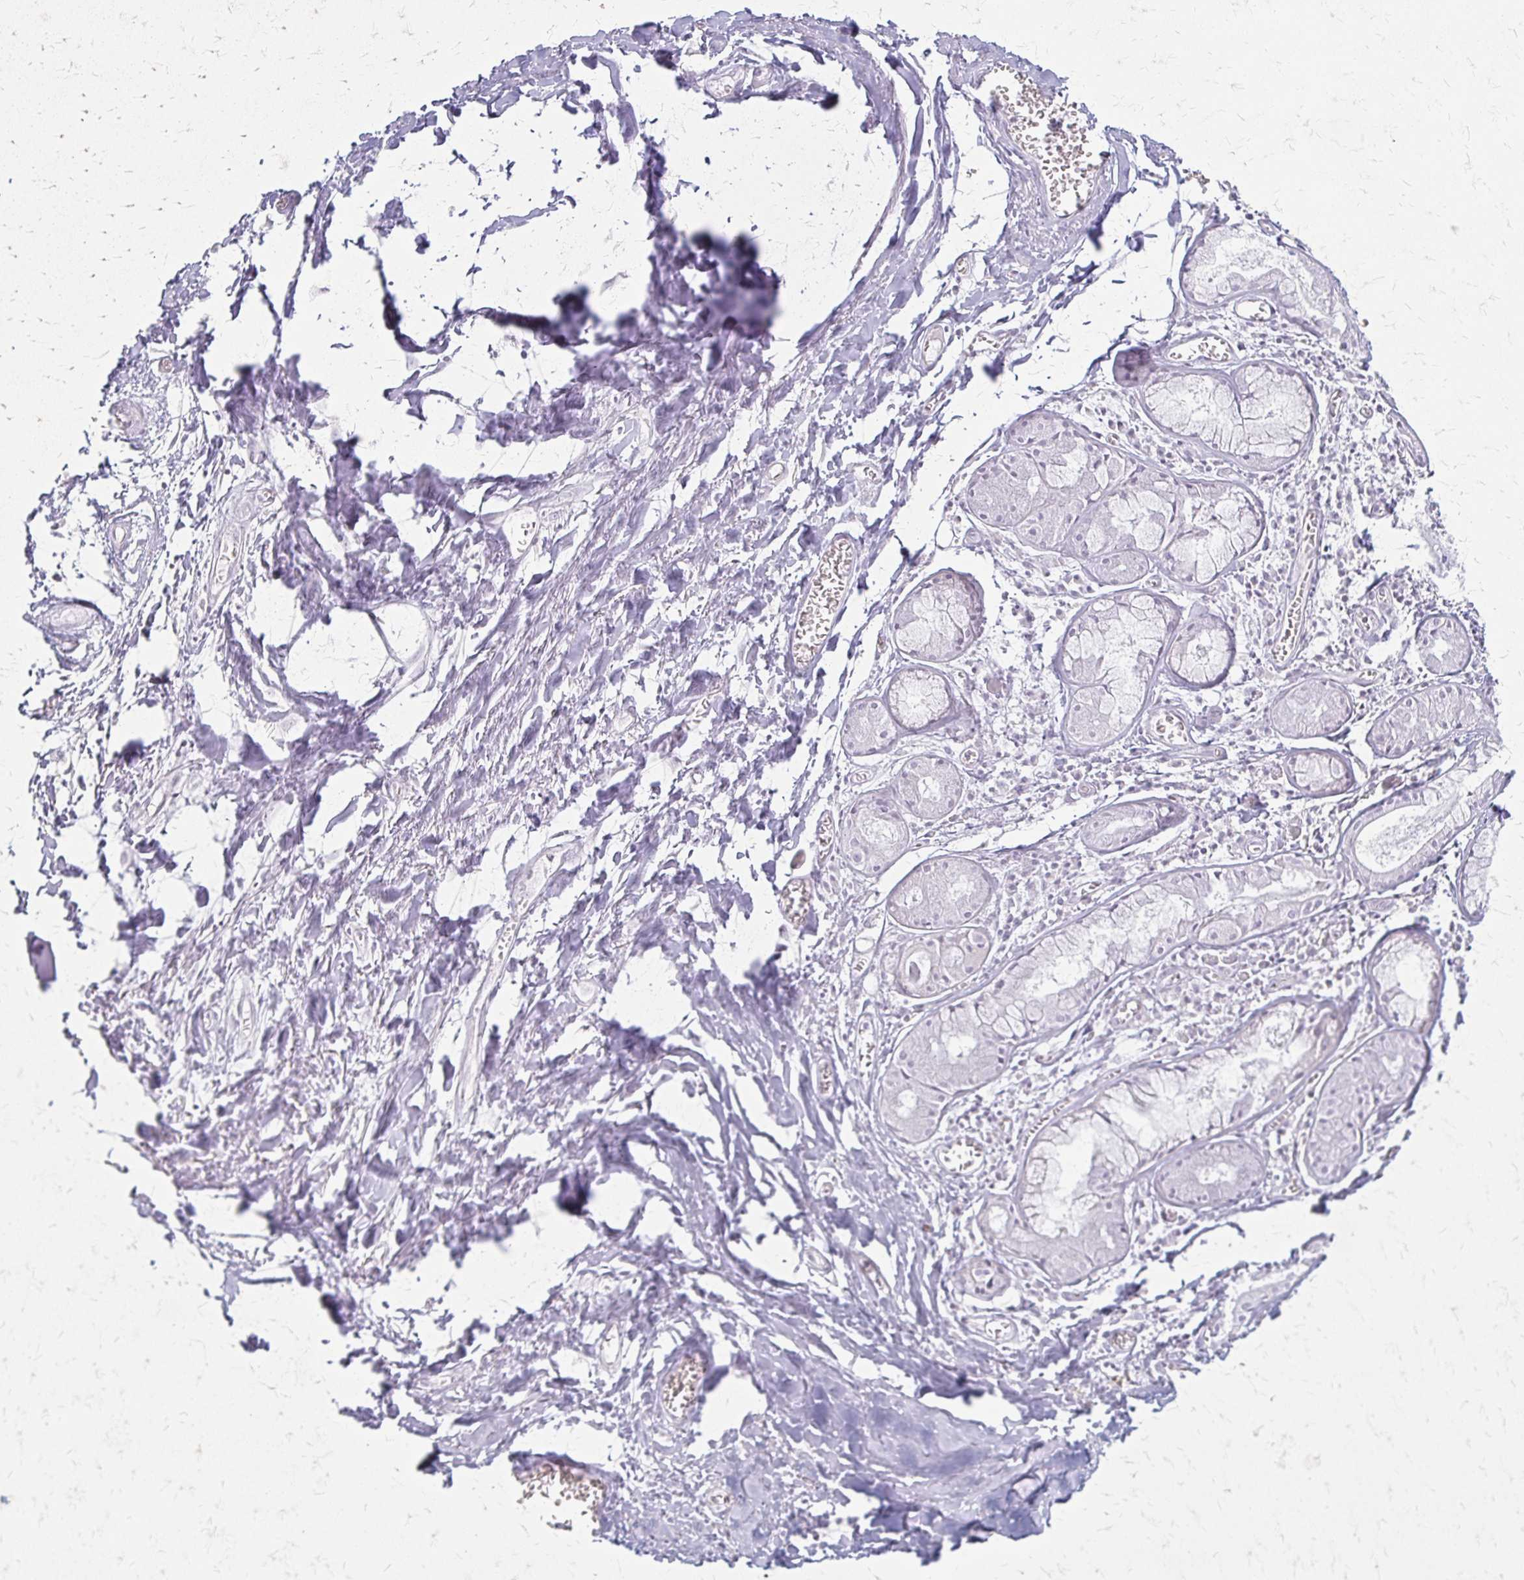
{"staining": {"intensity": "negative", "quantity": "none", "location": "none"}, "tissue": "soft tissue", "cell_type": "Chondrocytes", "image_type": "normal", "snomed": [{"axis": "morphology", "description": "Normal tissue, NOS"}, {"axis": "topography", "description": "Cartilage tissue"}], "caption": "High power microscopy image of an IHC histopathology image of unremarkable soft tissue, revealing no significant staining in chondrocytes.", "gene": "ACP5", "patient": {"sex": "male", "age": 57}}